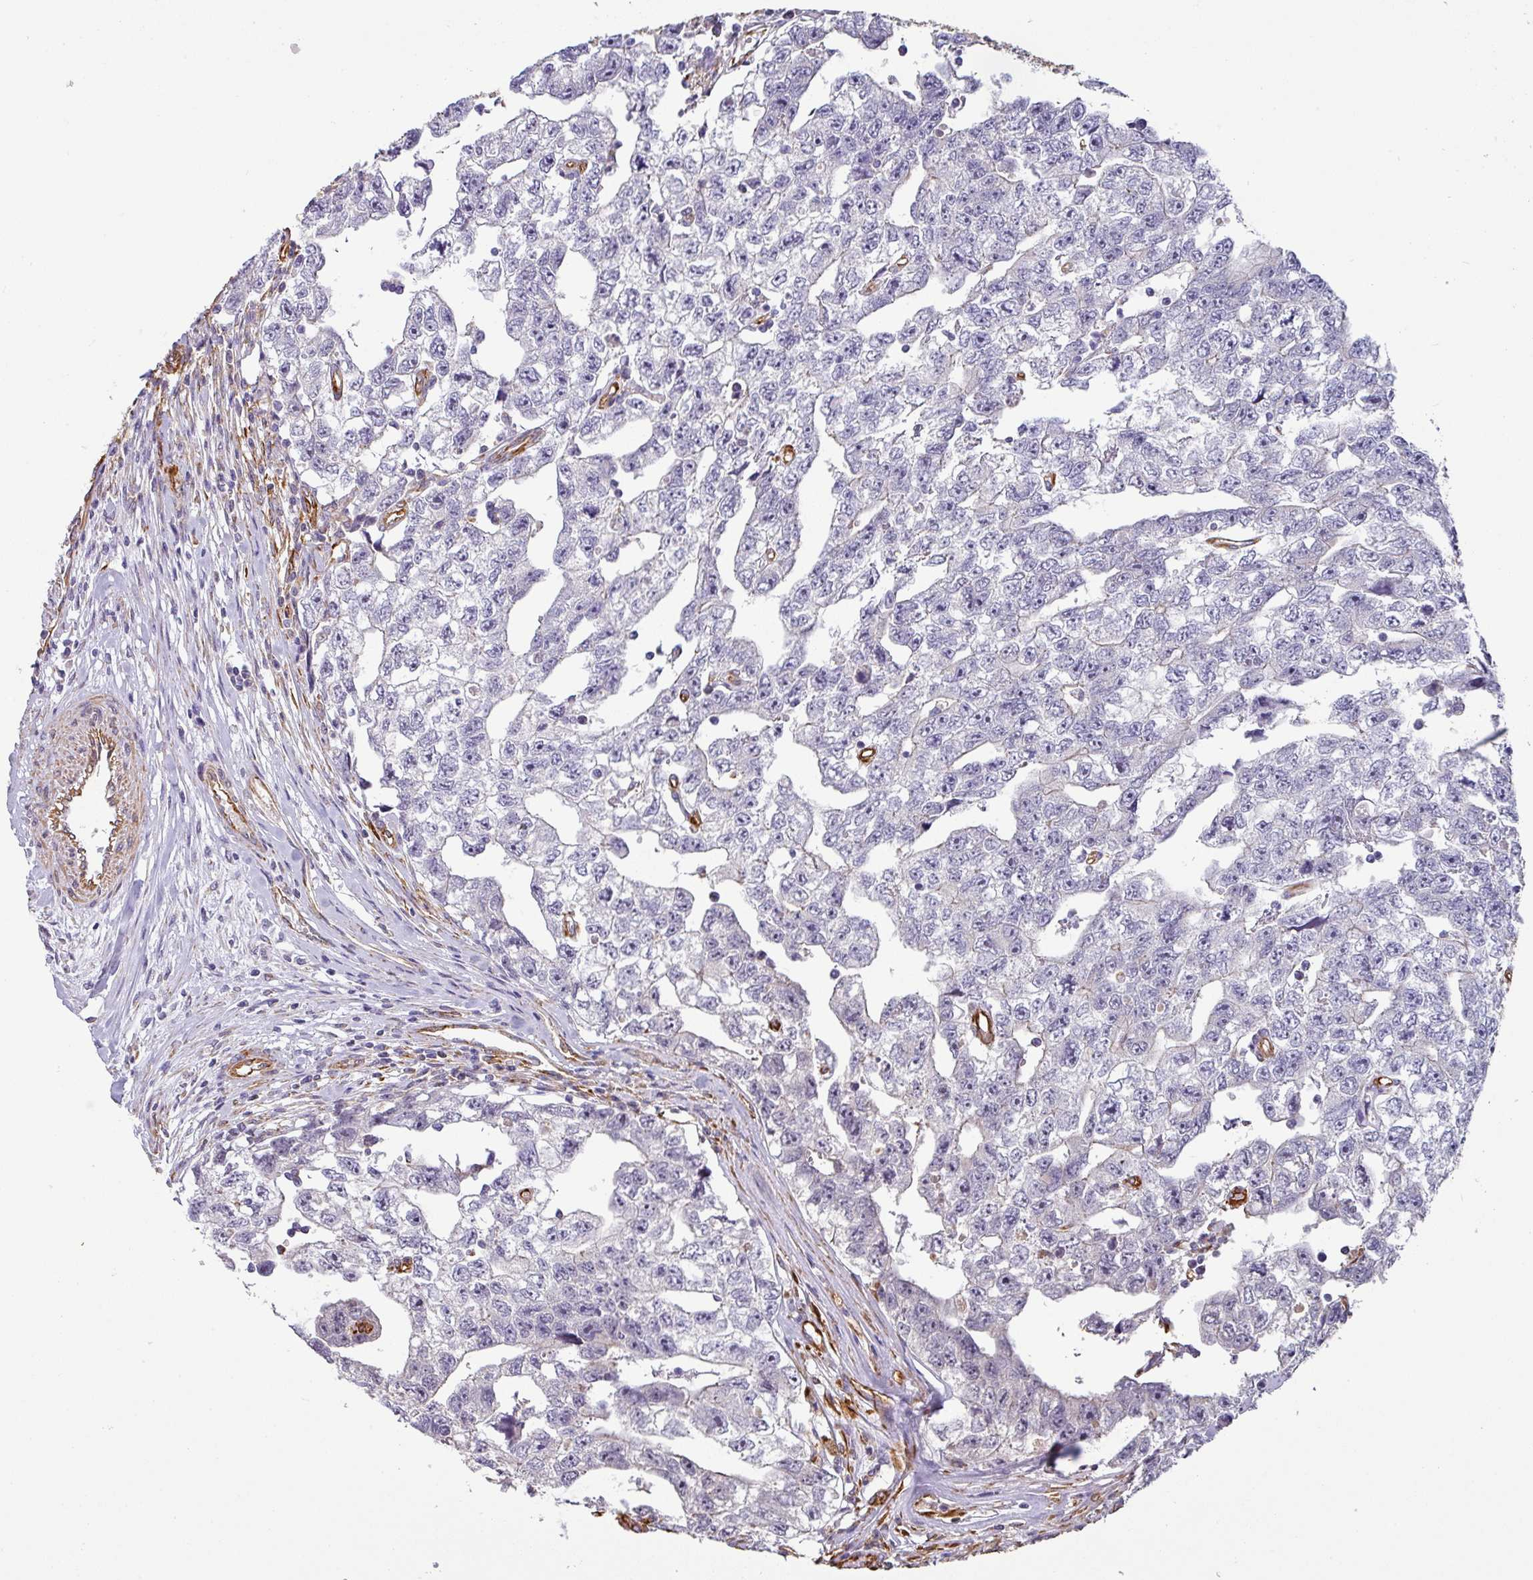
{"staining": {"intensity": "negative", "quantity": "none", "location": "none"}, "tissue": "testis cancer", "cell_type": "Tumor cells", "image_type": "cancer", "snomed": [{"axis": "morphology", "description": "Carcinoma, Embryonal, NOS"}, {"axis": "topography", "description": "Testis"}], "caption": "Immunohistochemical staining of human testis cancer (embryonal carcinoma) displays no significant staining in tumor cells.", "gene": "ZNF280C", "patient": {"sex": "male", "age": 22}}